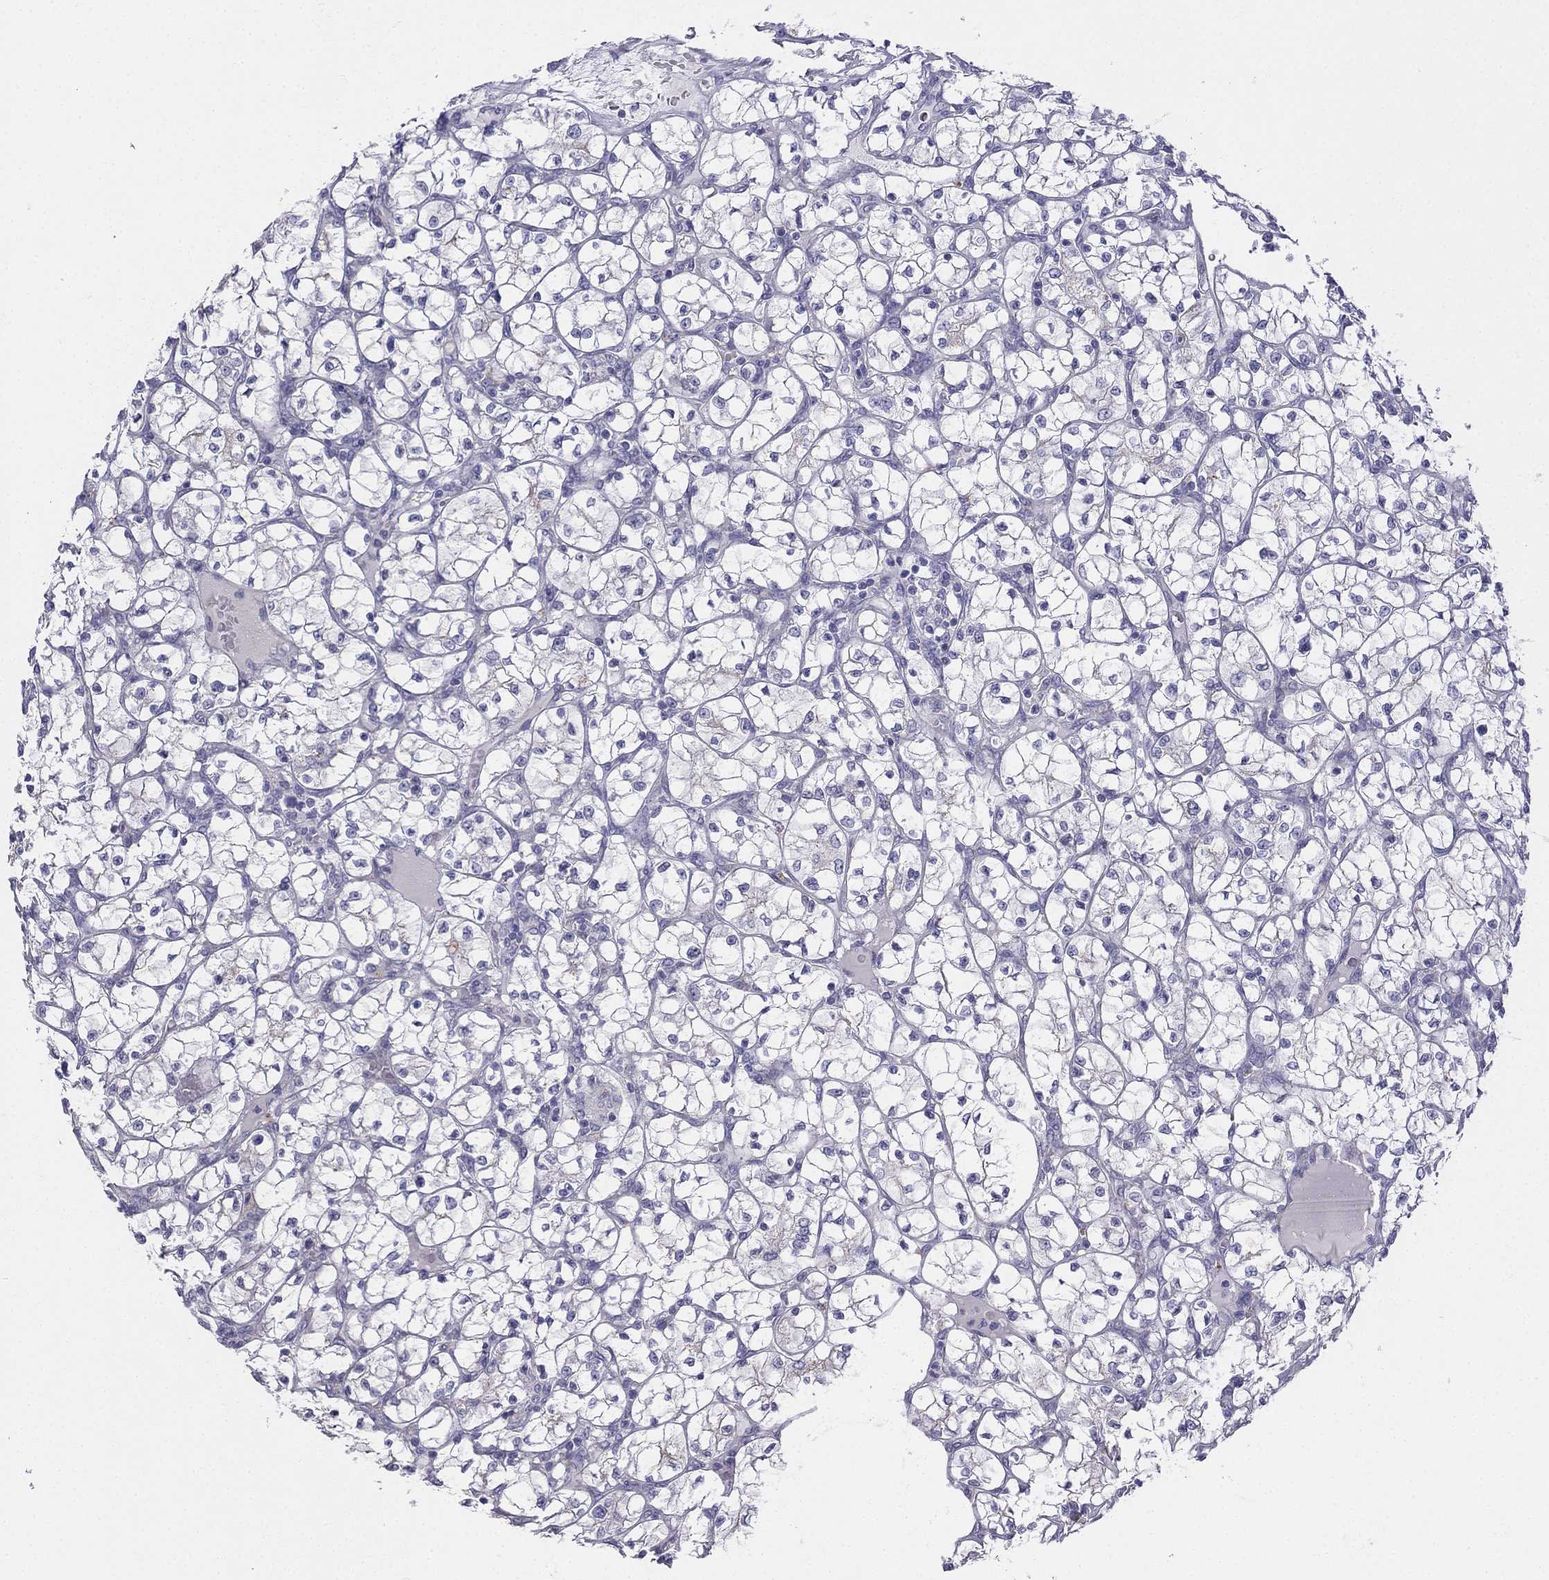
{"staining": {"intensity": "negative", "quantity": "none", "location": "none"}, "tissue": "renal cancer", "cell_type": "Tumor cells", "image_type": "cancer", "snomed": [{"axis": "morphology", "description": "Adenocarcinoma, NOS"}, {"axis": "topography", "description": "Kidney"}], "caption": "Renal cancer was stained to show a protein in brown. There is no significant positivity in tumor cells. (DAB (3,3'-diaminobenzidine) immunohistochemistry with hematoxylin counter stain).", "gene": "ALOXE3", "patient": {"sex": "female", "age": 64}}